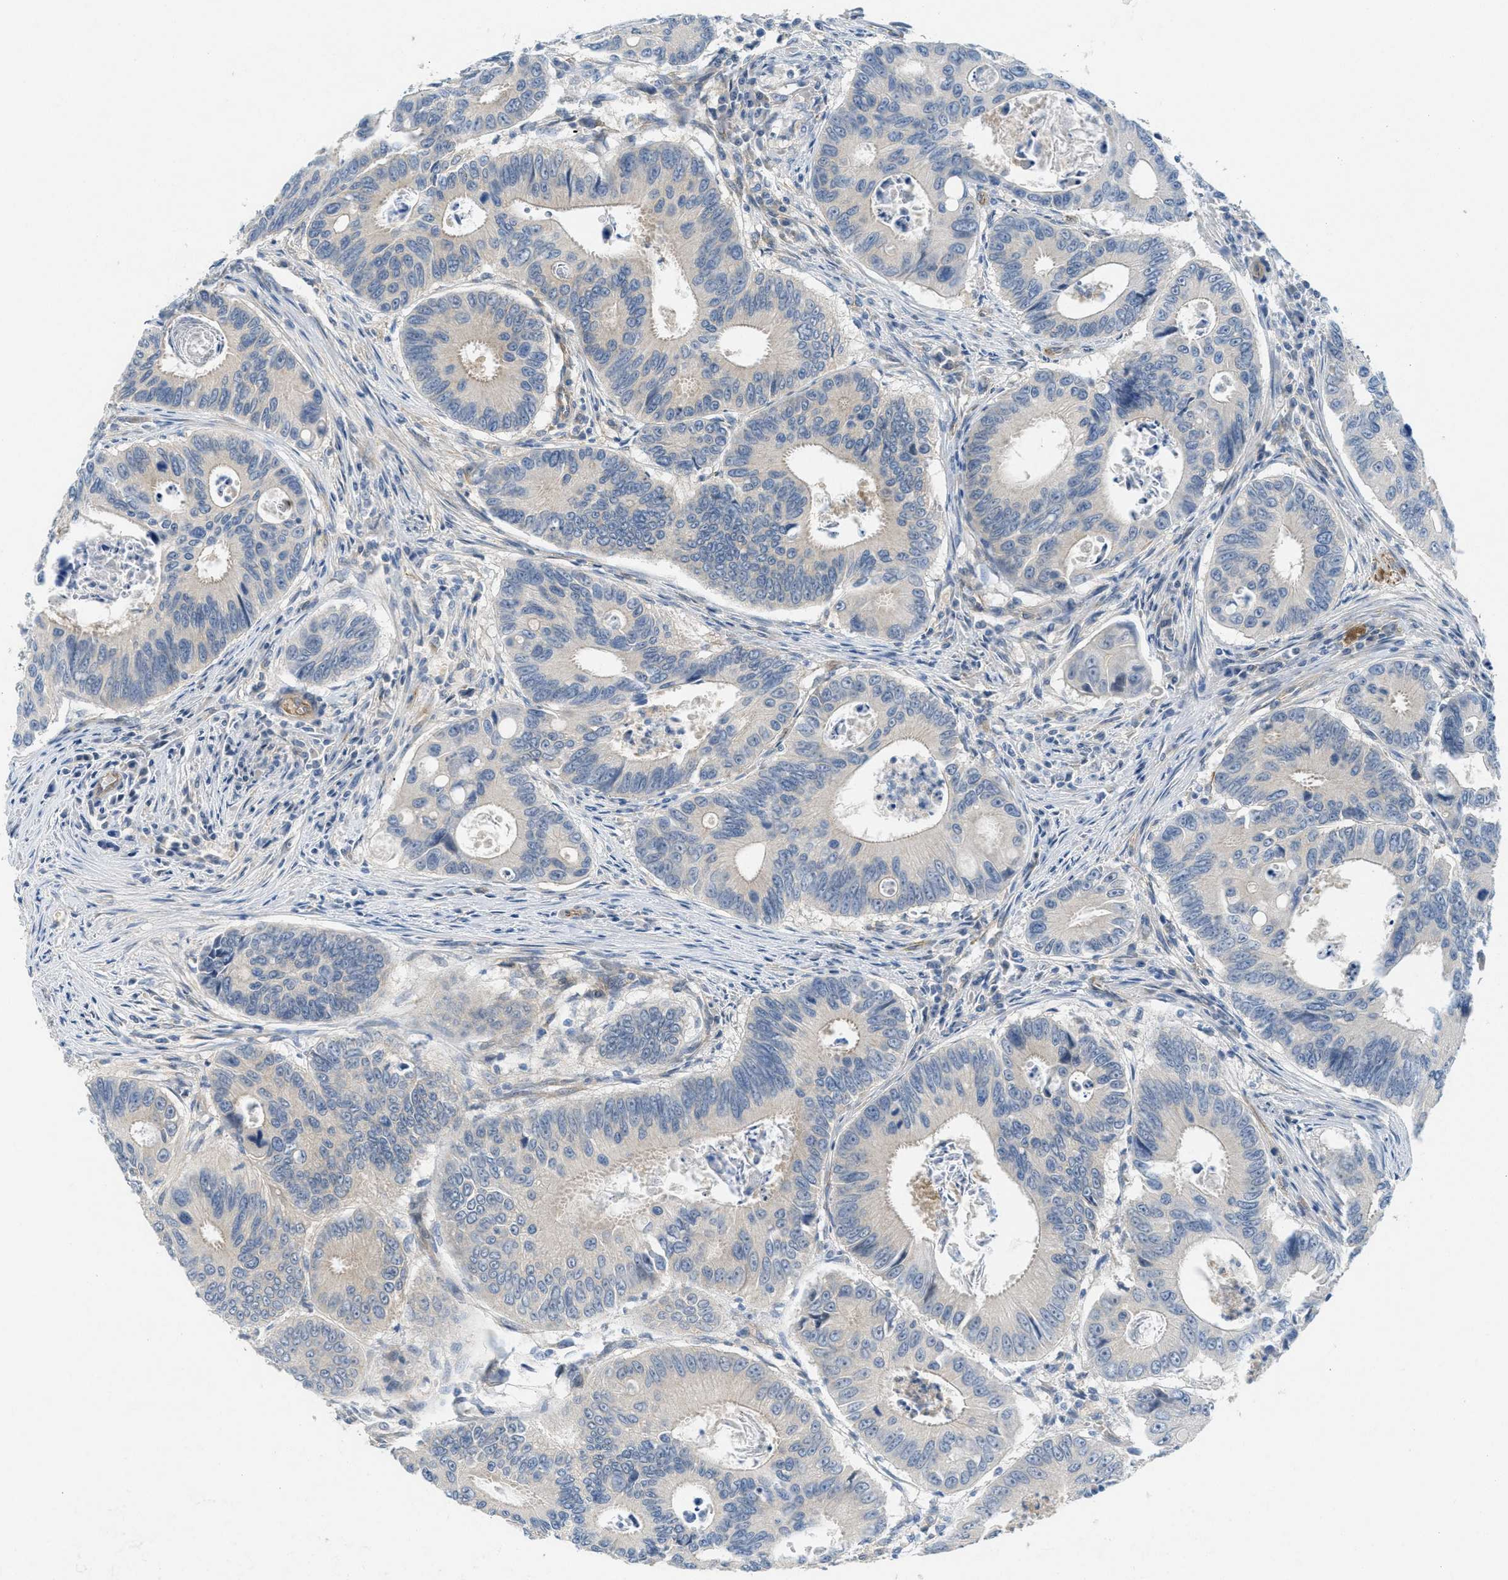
{"staining": {"intensity": "negative", "quantity": "none", "location": "none"}, "tissue": "colorectal cancer", "cell_type": "Tumor cells", "image_type": "cancer", "snomed": [{"axis": "morphology", "description": "Inflammation, NOS"}, {"axis": "morphology", "description": "Adenocarcinoma, NOS"}, {"axis": "topography", "description": "Colon"}], "caption": "The immunohistochemistry photomicrograph has no significant positivity in tumor cells of colorectal cancer (adenocarcinoma) tissue.", "gene": "ZFYVE9", "patient": {"sex": "male", "age": 72}}